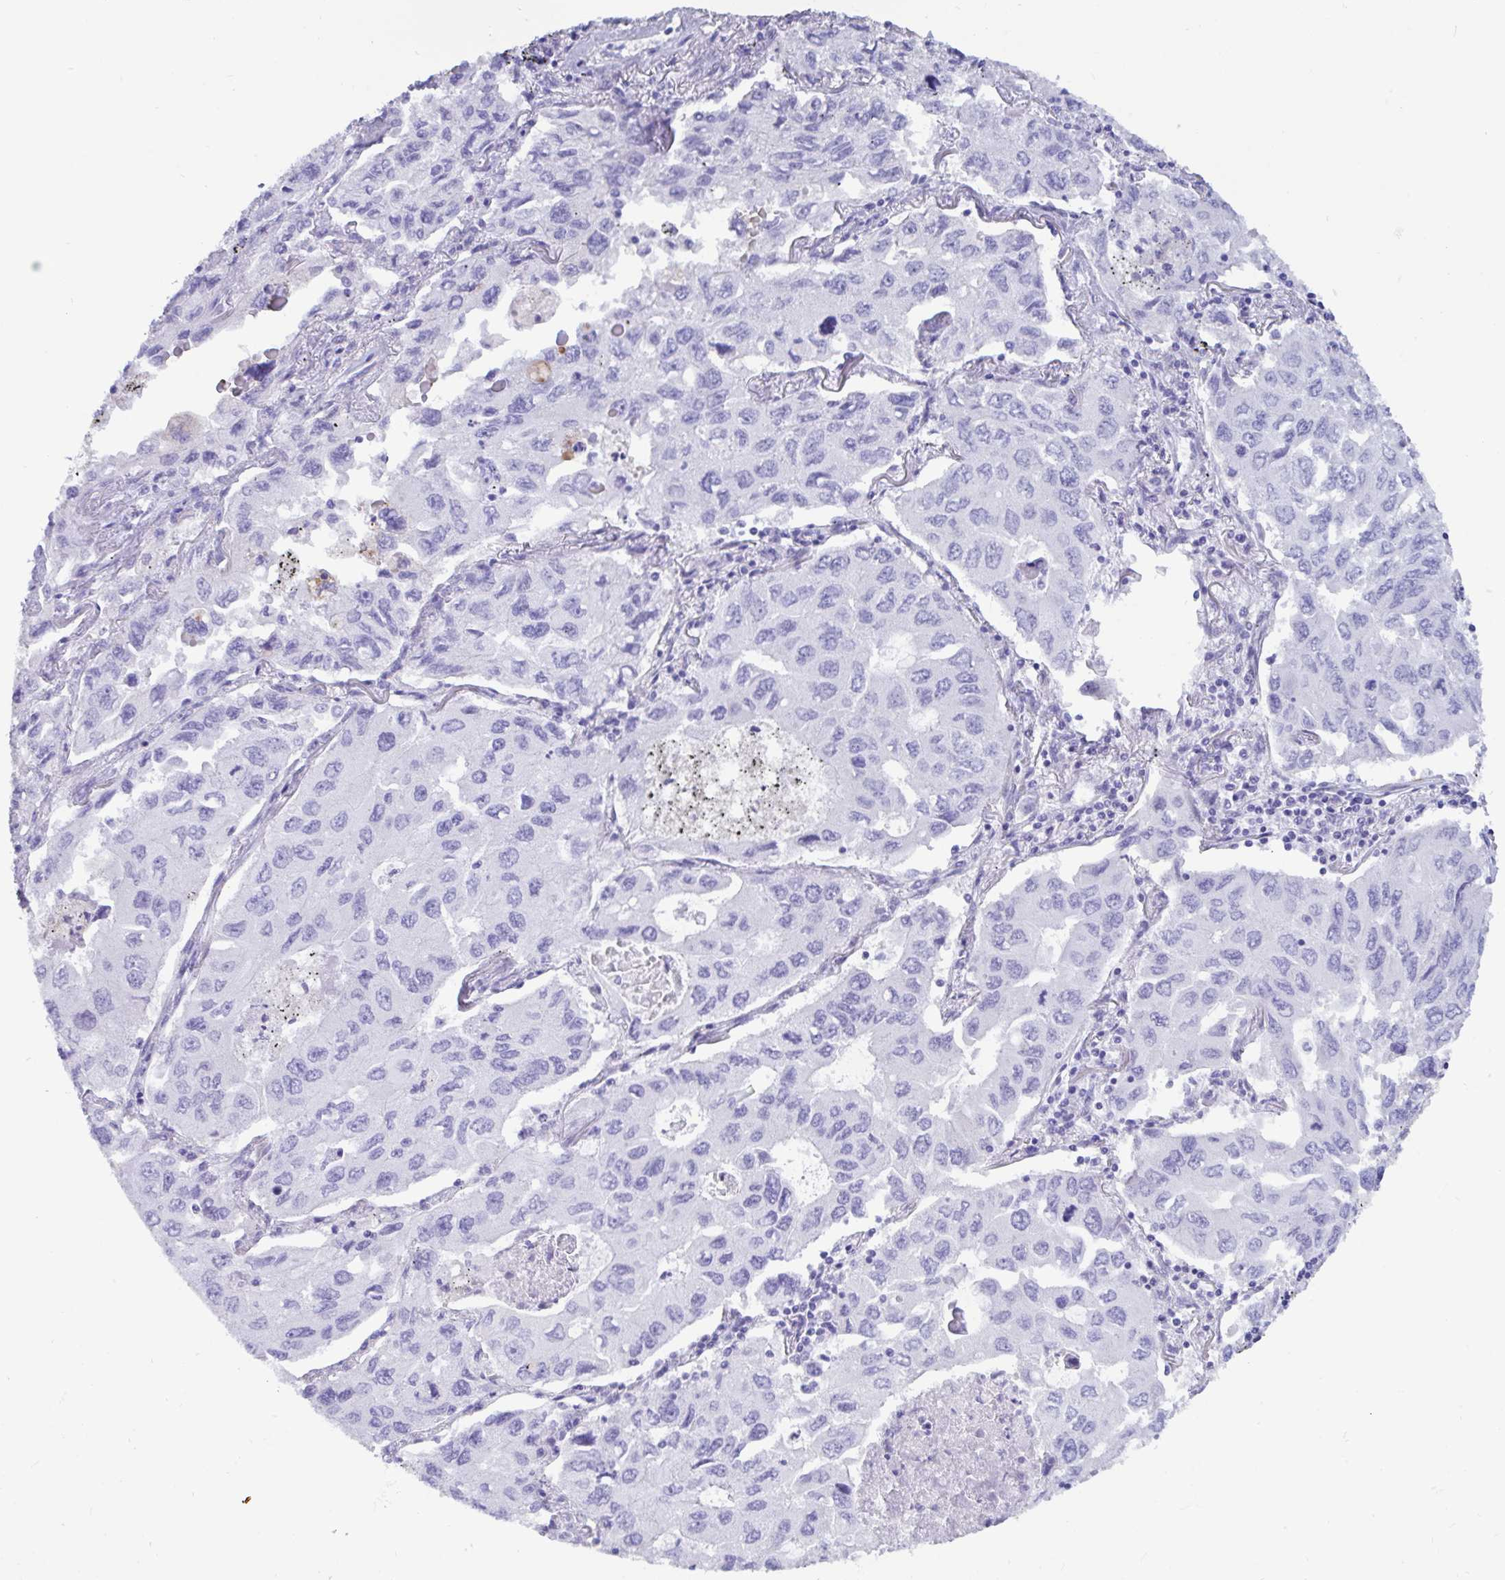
{"staining": {"intensity": "negative", "quantity": "none", "location": "none"}, "tissue": "lung cancer", "cell_type": "Tumor cells", "image_type": "cancer", "snomed": [{"axis": "morphology", "description": "Adenocarcinoma, NOS"}, {"axis": "topography", "description": "Lung"}], "caption": "Tumor cells are negative for protein expression in human adenocarcinoma (lung).", "gene": "TNNC1", "patient": {"sex": "male", "age": 64}}